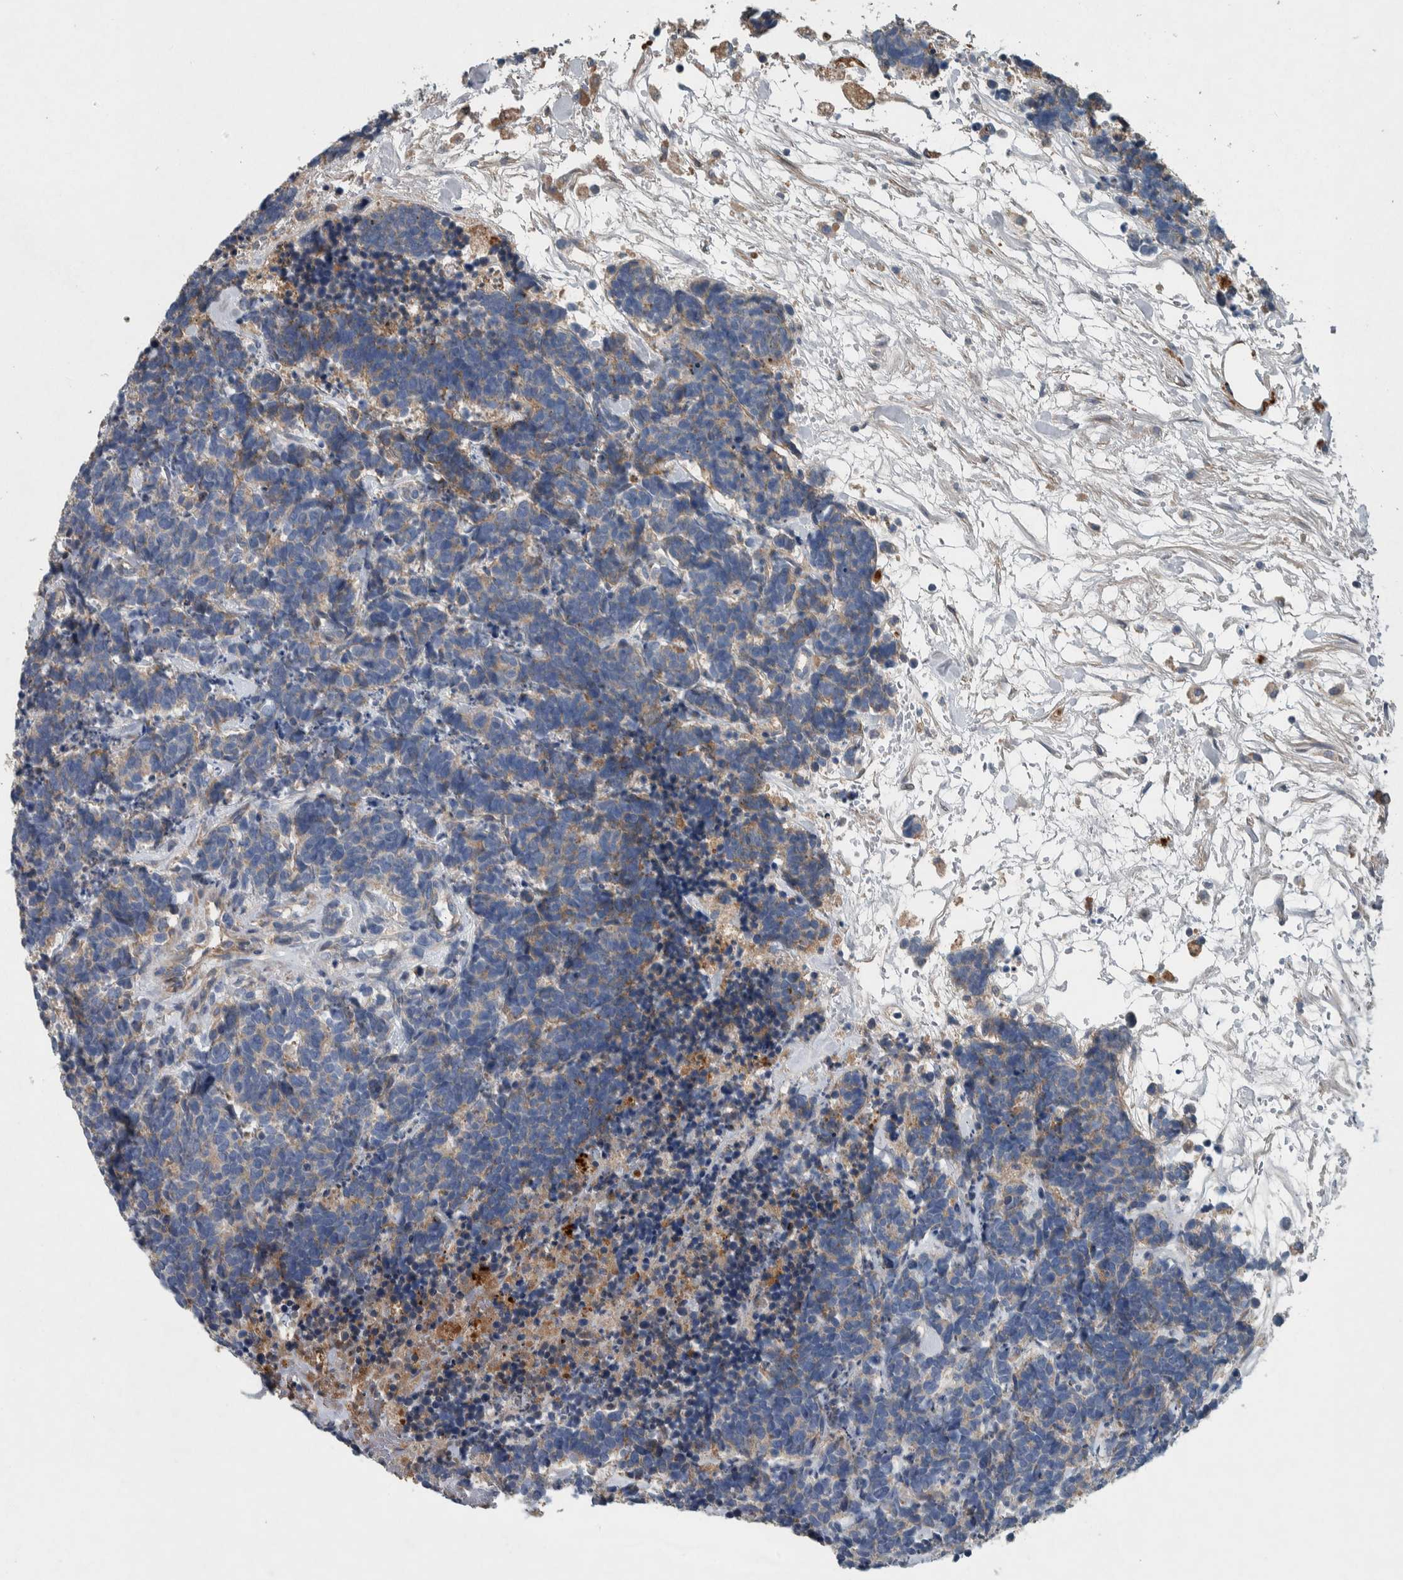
{"staining": {"intensity": "weak", "quantity": "25%-75%", "location": "cytoplasmic/membranous"}, "tissue": "carcinoid", "cell_type": "Tumor cells", "image_type": "cancer", "snomed": [{"axis": "morphology", "description": "Carcinoma, NOS"}, {"axis": "morphology", "description": "Carcinoid, malignant, NOS"}, {"axis": "topography", "description": "Urinary bladder"}], "caption": "This is an image of IHC staining of carcinoid, which shows weak positivity in the cytoplasmic/membranous of tumor cells.", "gene": "SERPINC1", "patient": {"sex": "male", "age": 57}}